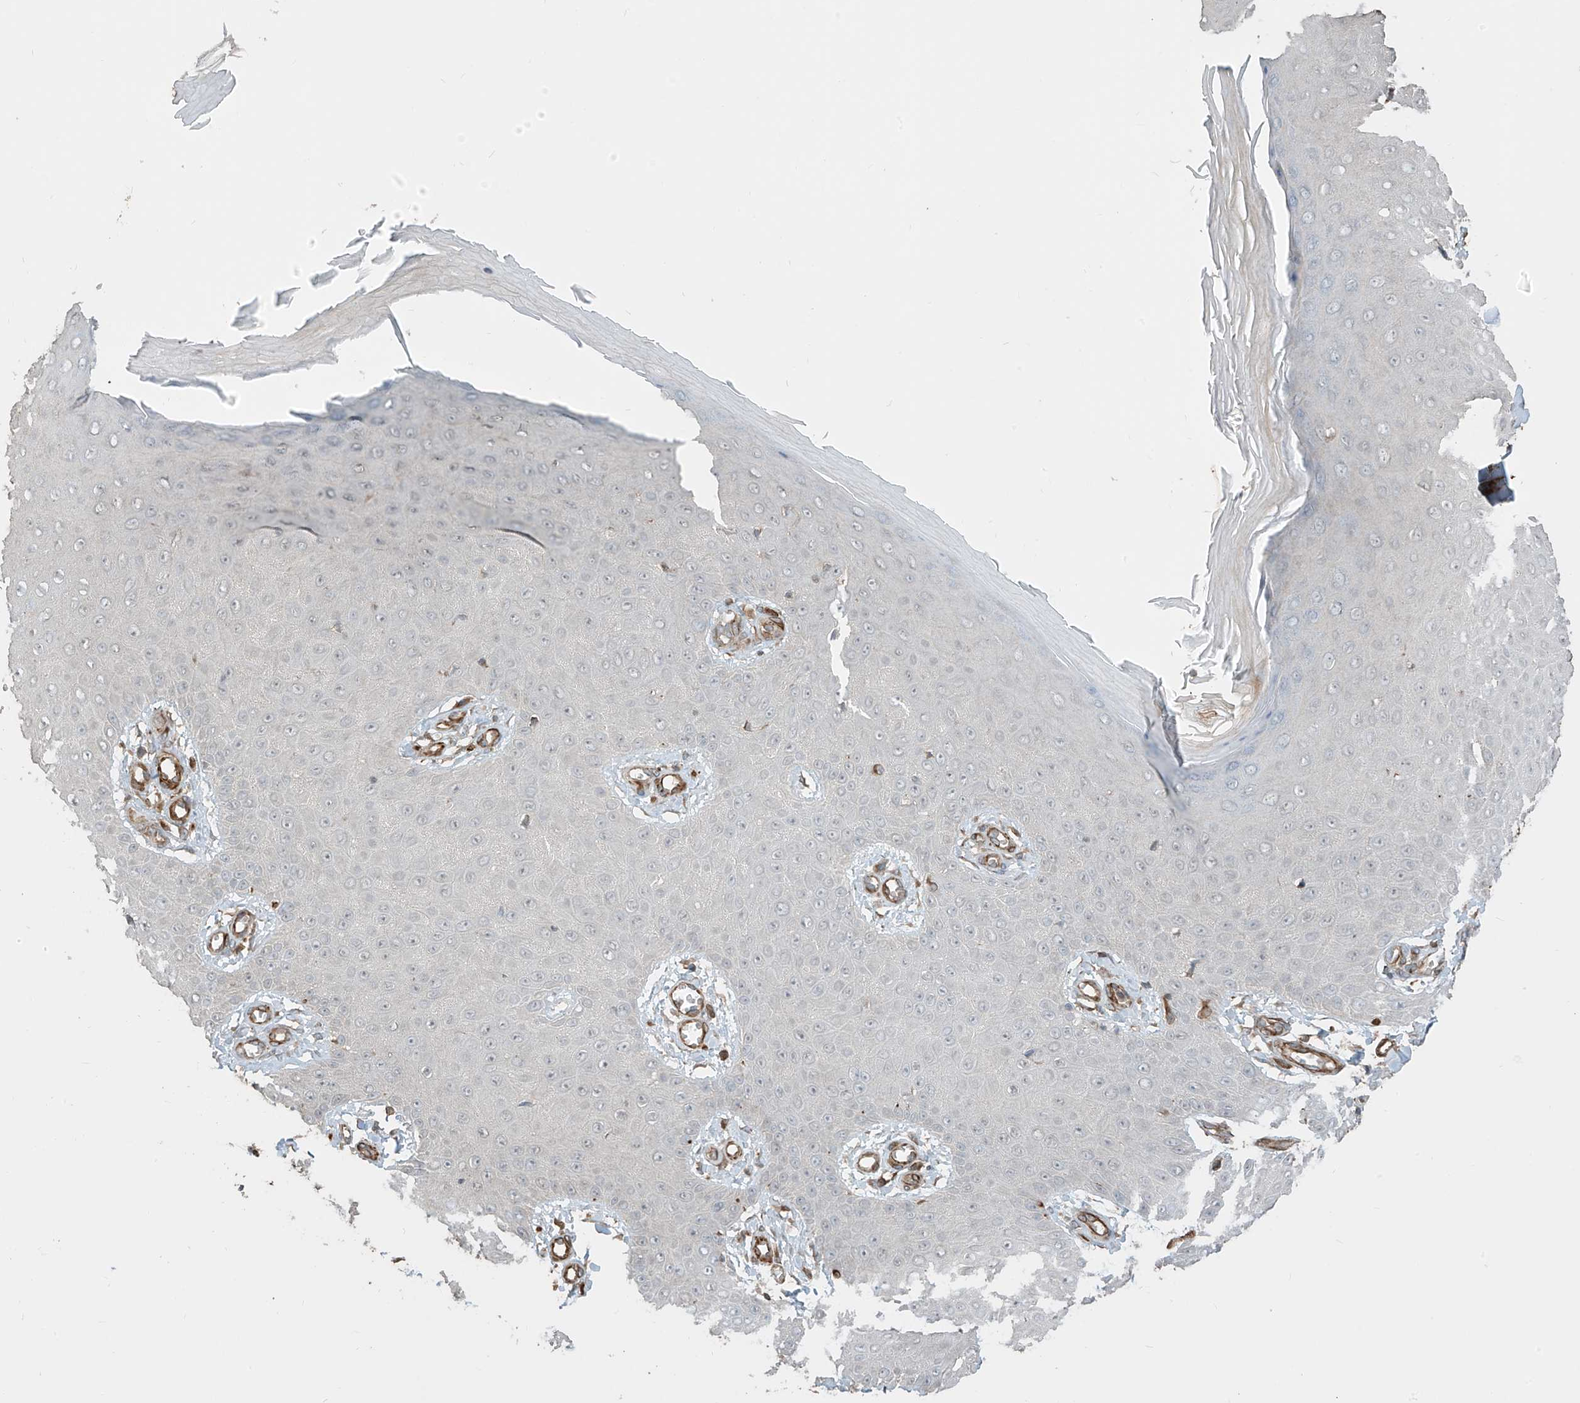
{"staining": {"intensity": "weak", "quantity": "25%-75%", "location": "cytoplasmic/membranous"}, "tissue": "skin cancer", "cell_type": "Tumor cells", "image_type": "cancer", "snomed": [{"axis": "morphology", "description": "Squamous cell carcinoma, NOS"}, {"axis": "topography", "description": "Skin"}], "caption": "The image demonstrates immunohistochemical staining of skin squamous cell carcinoma. There is weak cytoplasmic/membranous expression is appreciated in approximately 25%-75% of tumor cells.", "gene": "SH3BGRL3", "patient": {"sex": "male", "age": 74}}